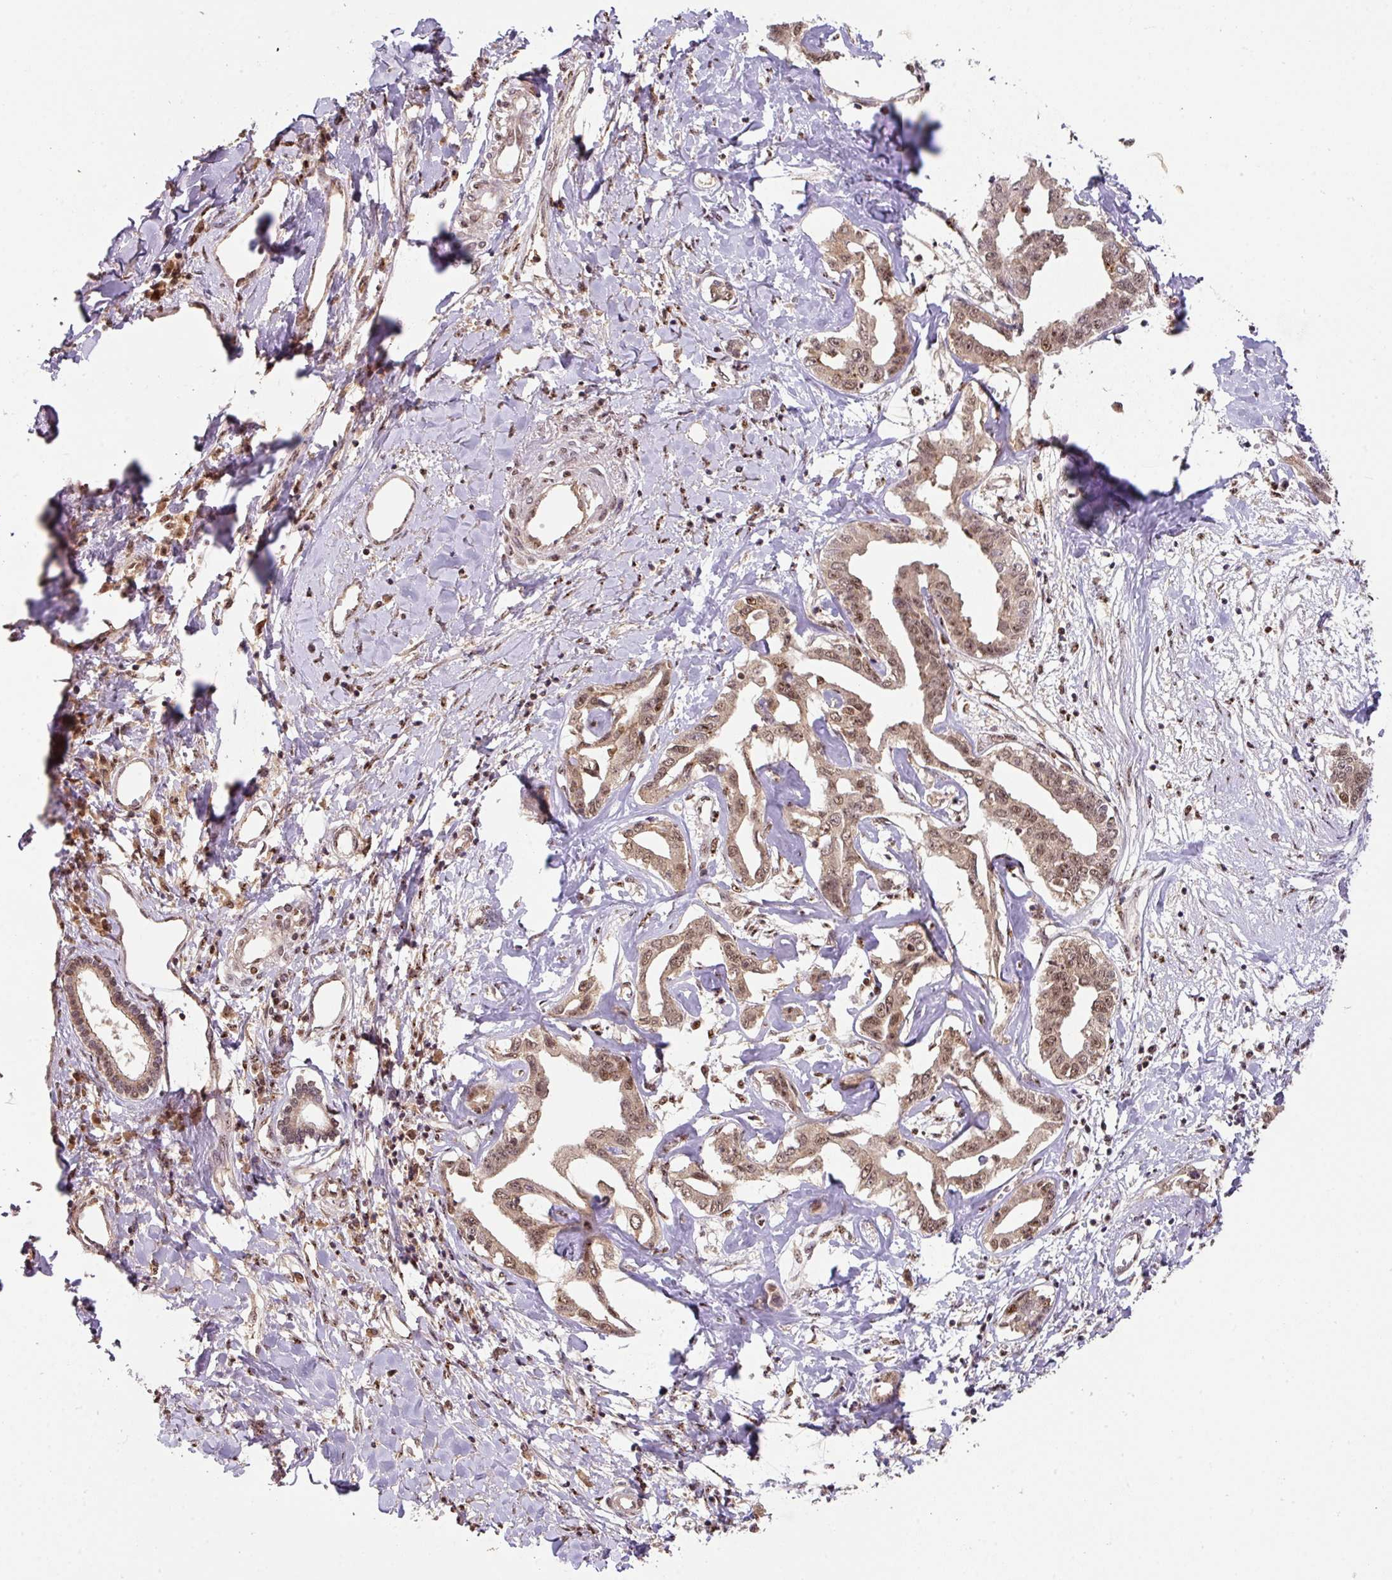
{"staining": {"intensity": "moderate", "quantity": ">75%", "location": "cytoplasmic/membranous,nuclear"}, "tissue": "liver cancer", "cell_type": "Tumor cells", "image_type": "cancer", "snomed": [{"axis": "morphology", "description": "Cholangiocarcinoma"}, {"axis": "topography", "description": "Liver"}], "caption": "Human liver cancer (cholangiocarcinoma) stained with a protein marker displays moderate staining in tumor cells.", "gene": "RANBP9", "patient": {"sex": "male", "age": 59}}